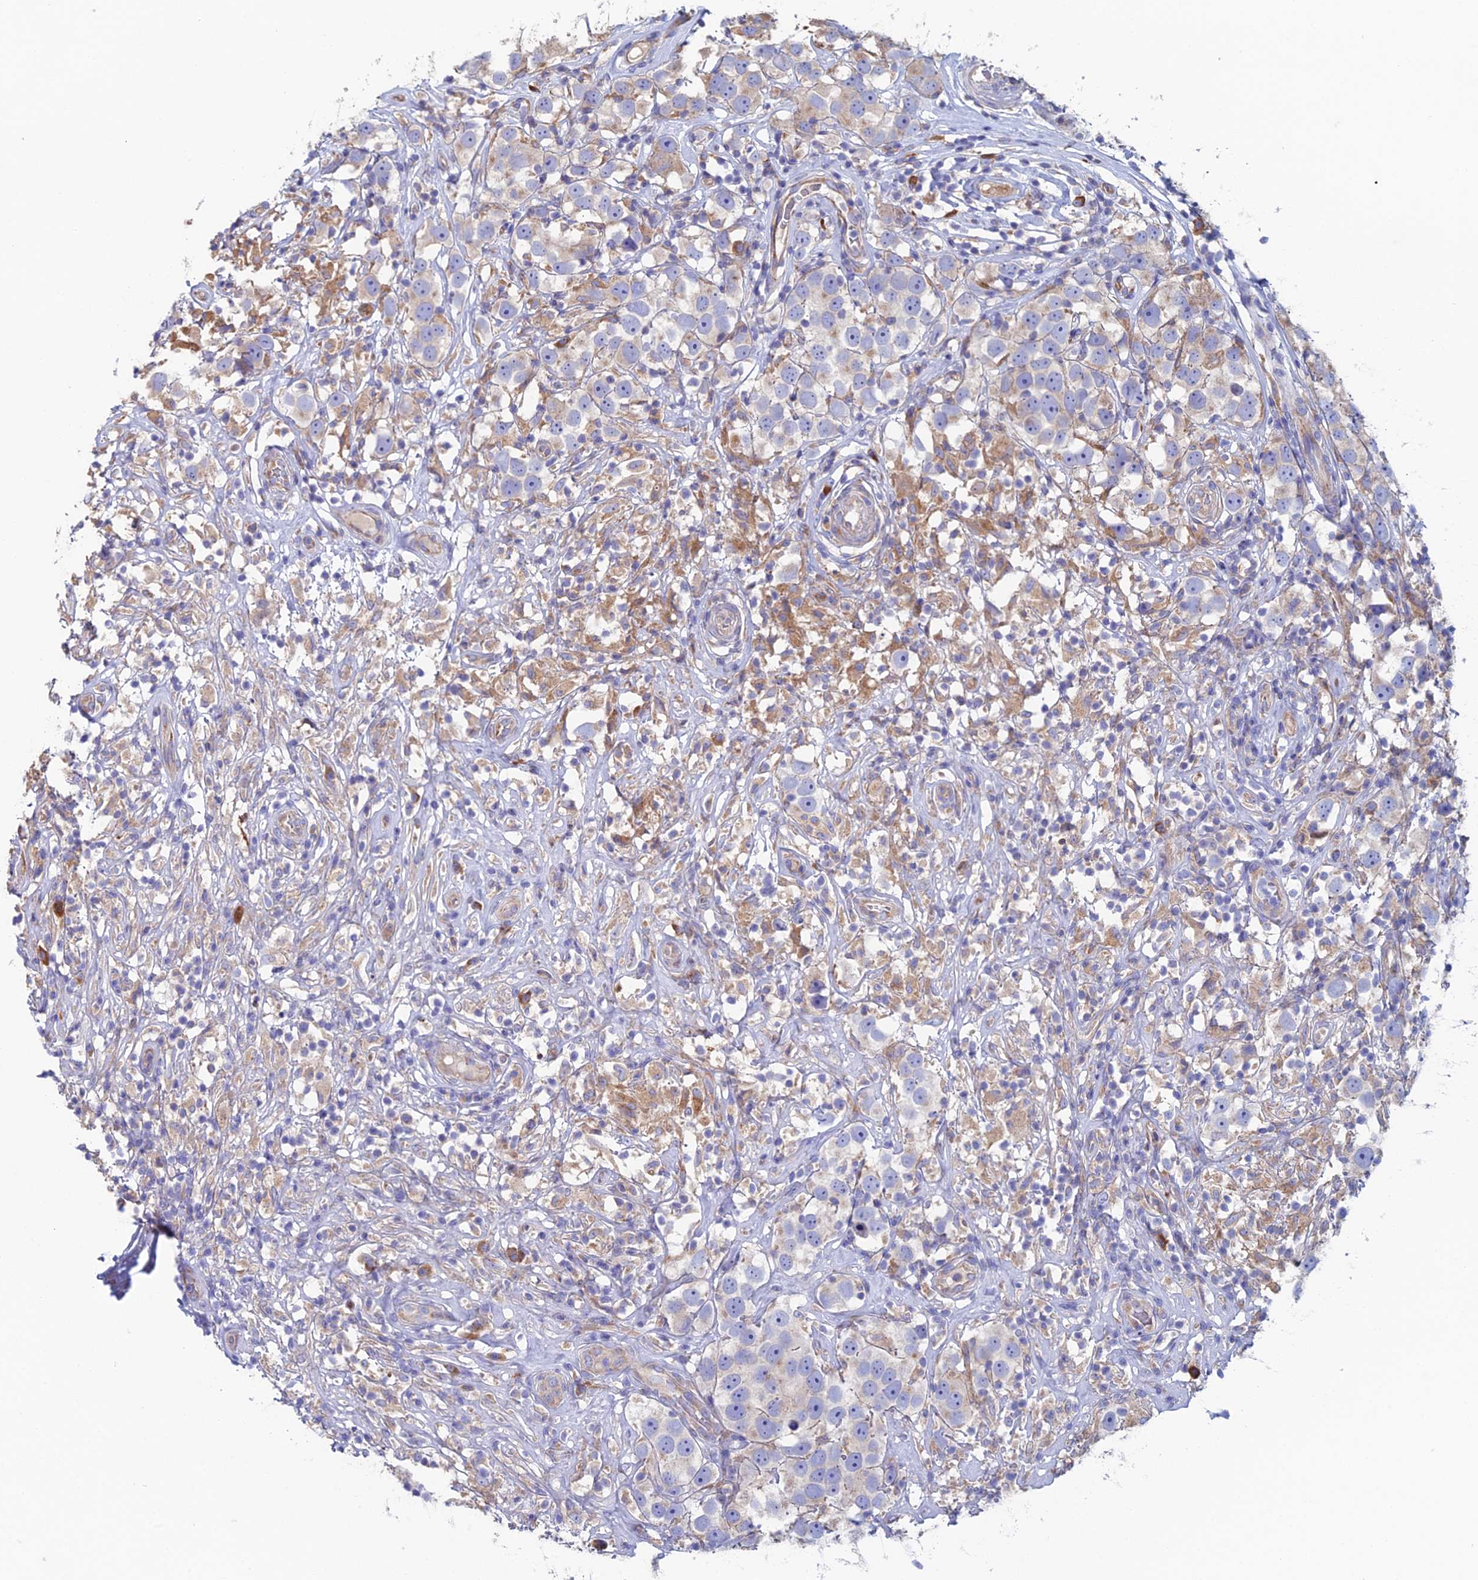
{"staining": {"intensity": "weak", "quantity": "<25%", "location": "cytoplasmic/membranous"}, "tissue": "testis cancer", "cell_type": "Tumor cells", "image_type": "cancer", "snomed": [{"axis": "morphology", "description": "Seminoma, NOS"}, {"axis": "topography", "description": "Testis"}], "caption": "The micrograph exhibits no significant positivity in tumor cells of testis cancer (seminoma).", "gene": "CLCN3", "patient": {"sex": "male", "age": 49}}